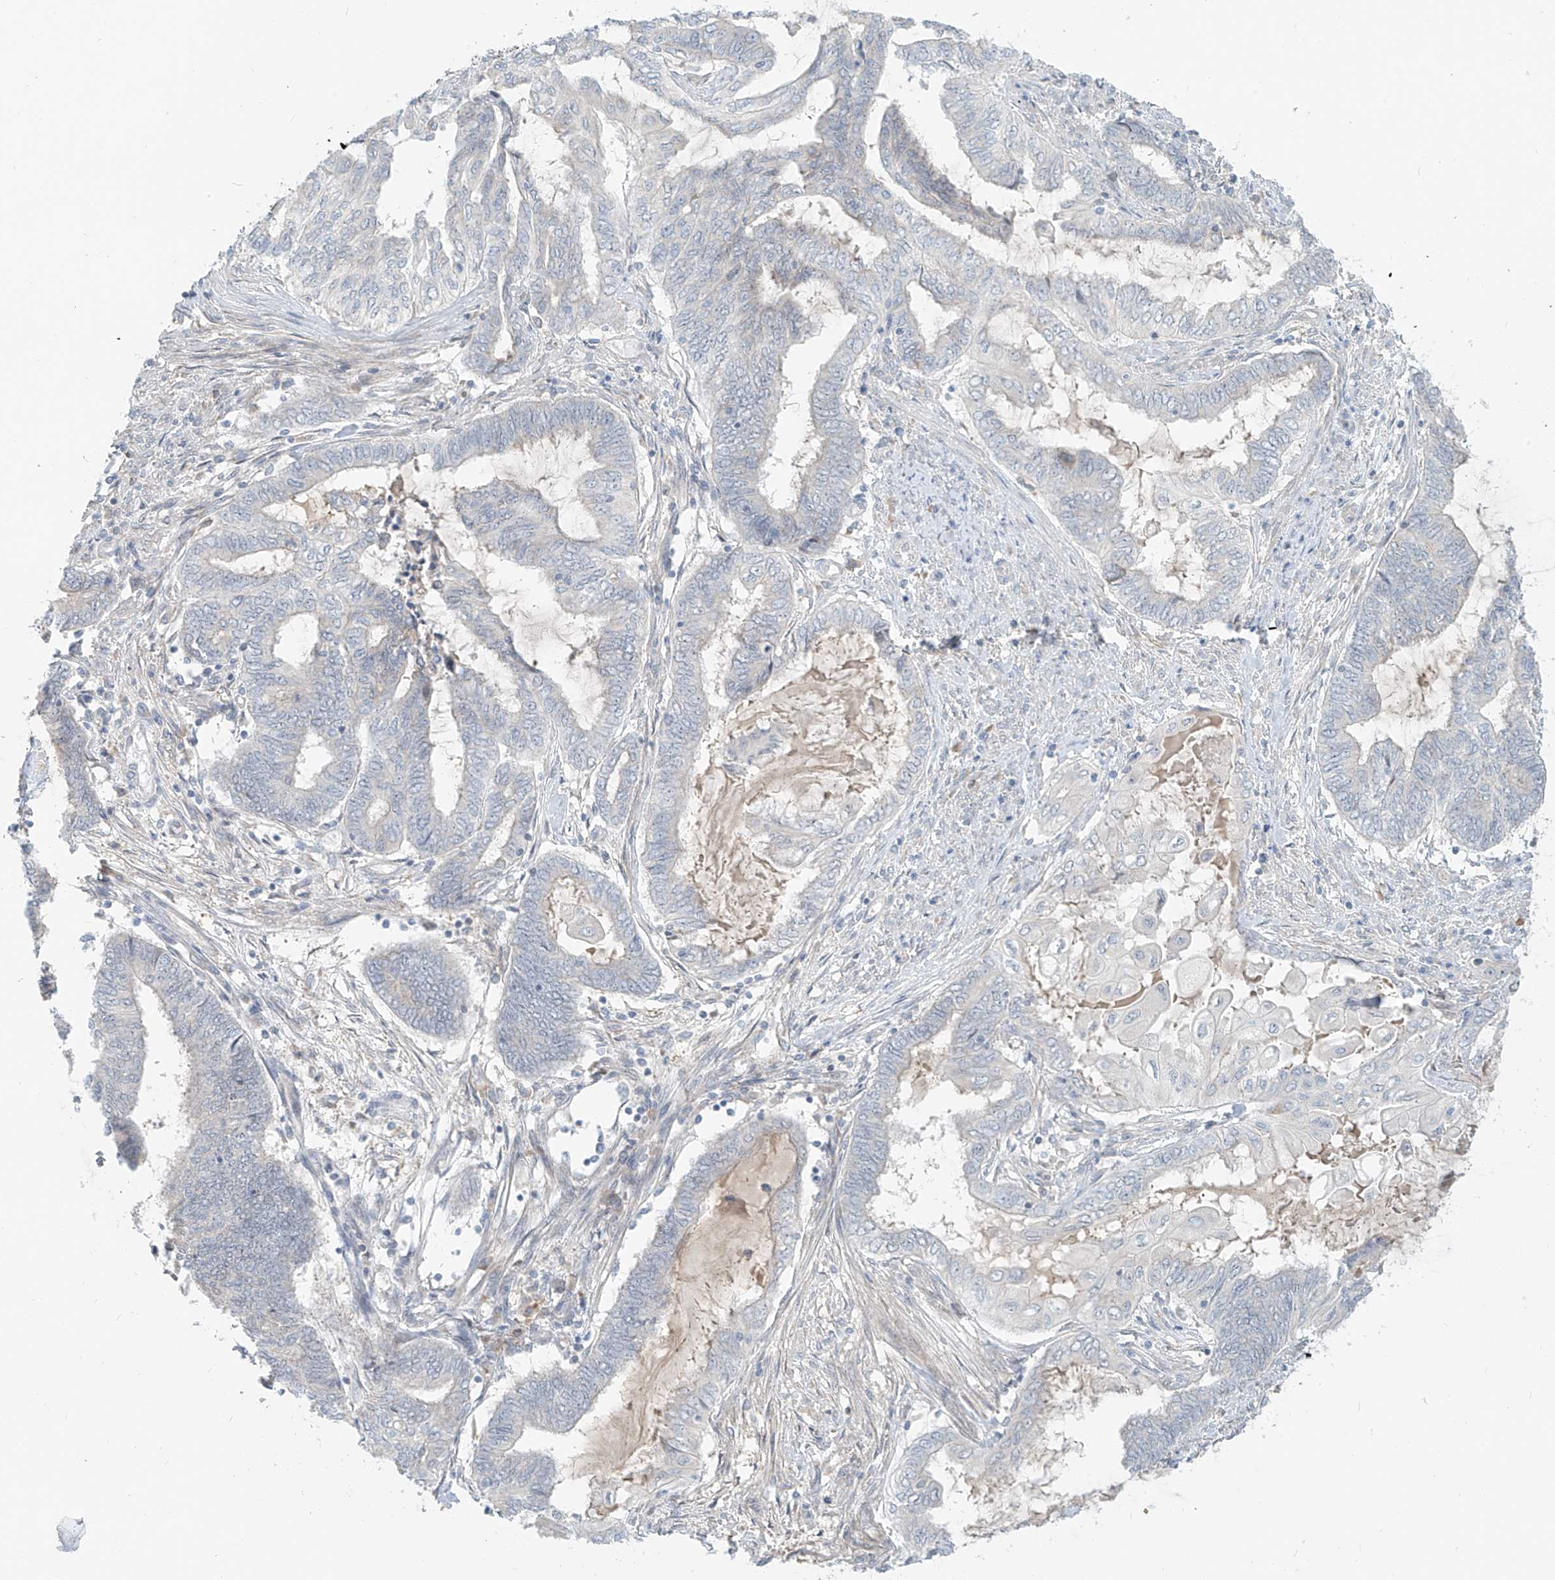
{"staining": {"intensity": "negative", "quantity": "none", "location": "none"}, "tissue": "endometrial cancer", "cell_type": "Tumor cells", "image_type": "cancer", "snomed": [{"axis": "morphology", "description": "Adenocarcinoma, NOS"}, {"axis": "topography", "description": "Uterus"}, {"axis": "topography", "description": "Endometrium"}], "caption": "Immunohistochemical staining of human endometrial cancer shows no significant expression in tumor cells.", "gene": "C2orf42", "patient": {"sex": "female", "age": 70}}